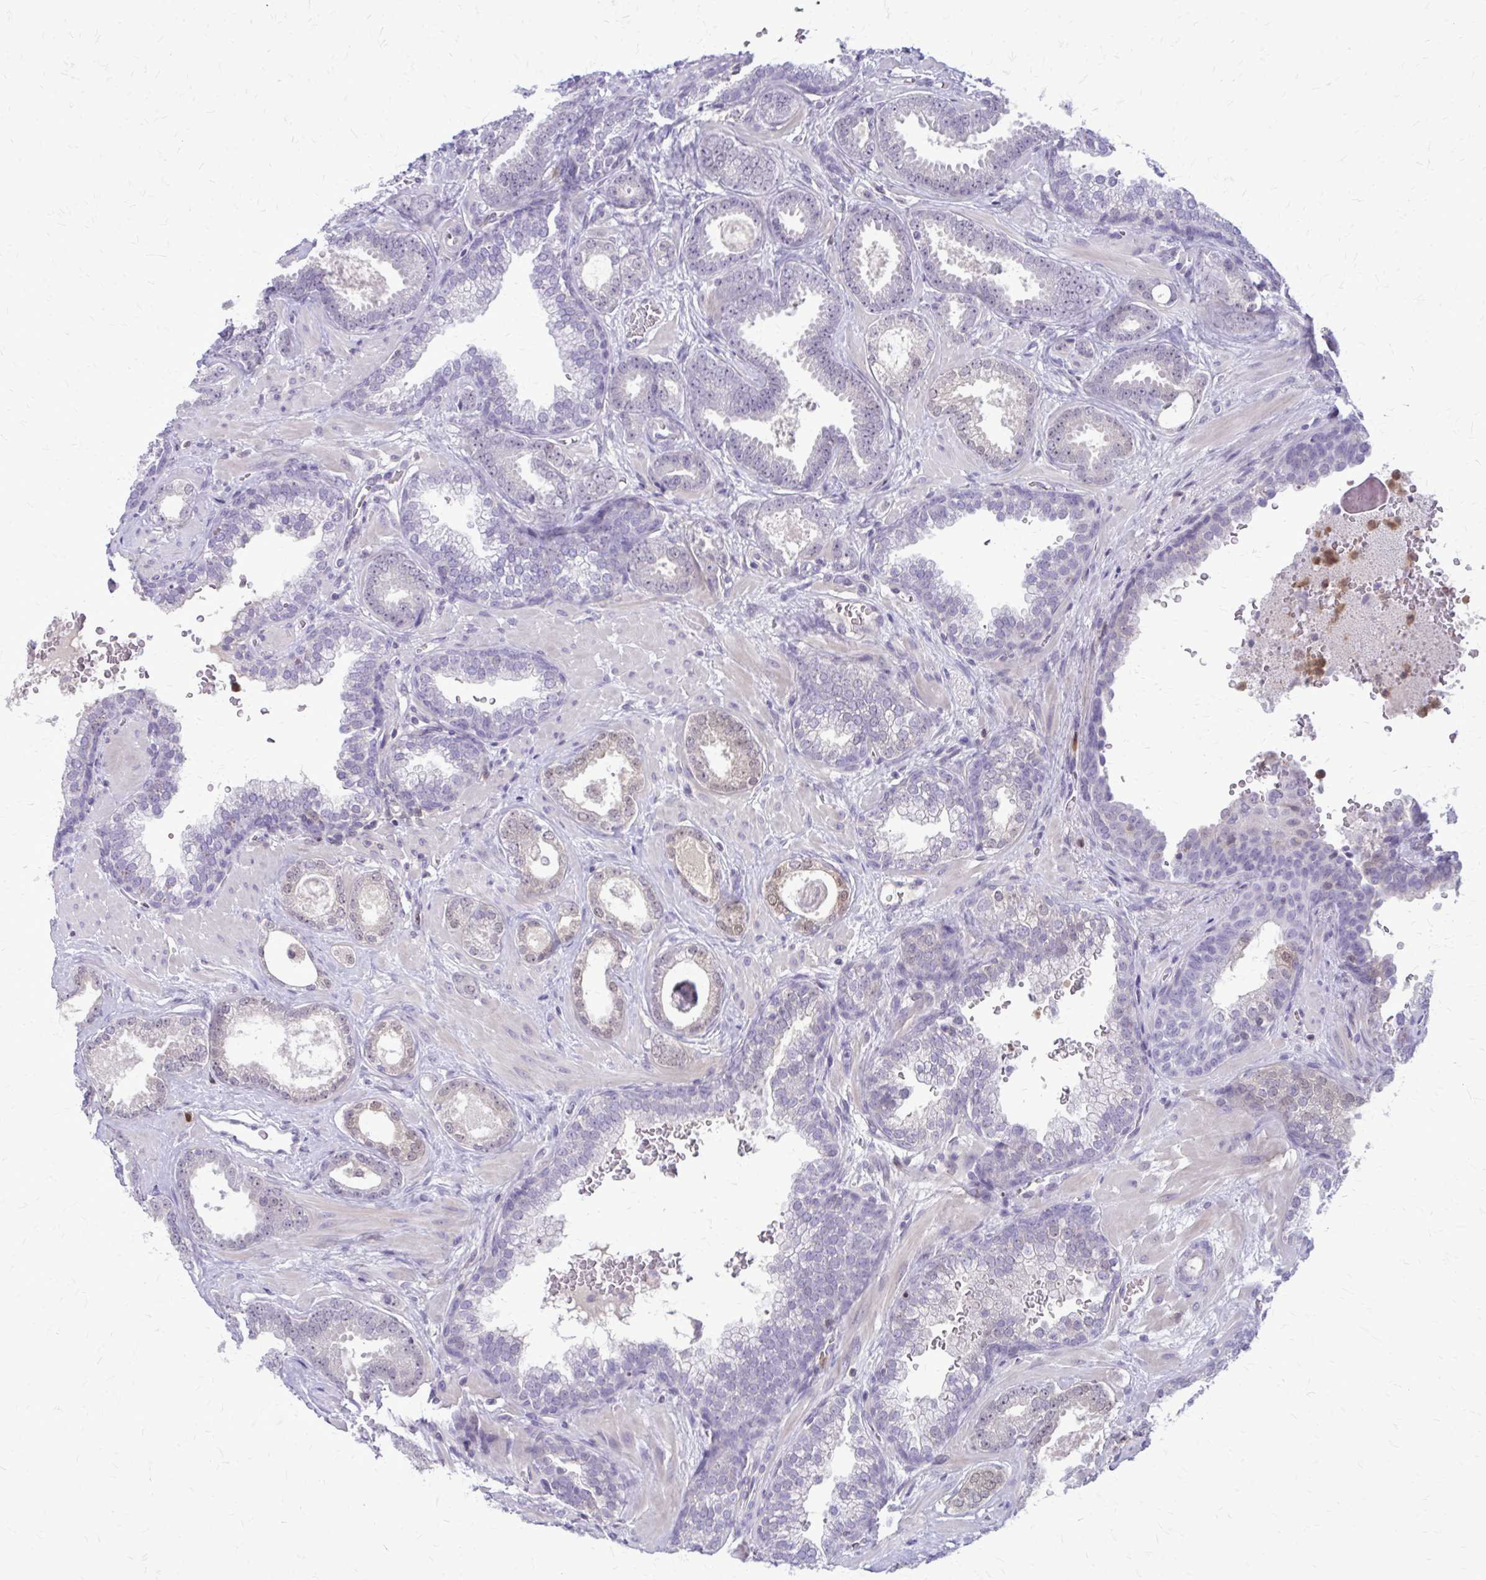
{"staining": {"intensity": "weak", "quantity": "<25%", "location": "nuclear"}, "tissue": "prostate cancer", "cell_type": "Tumor cells", "image_type": "cancer", "snomed": [{"axis": "morphology", "description": "Adenocarcinoma, High grade"}, {"axis": "topography", "description": "Prostate"}], "caption": "Tumor cells are negative for protein expression in human prostate cancer (adenocarcinoma (high-grade)). (Immunohistochemistry (ihc), brightfield microscopy, high magnification).", "gene": "GLRX", "patient": {"sex": "male", "age": 58}}